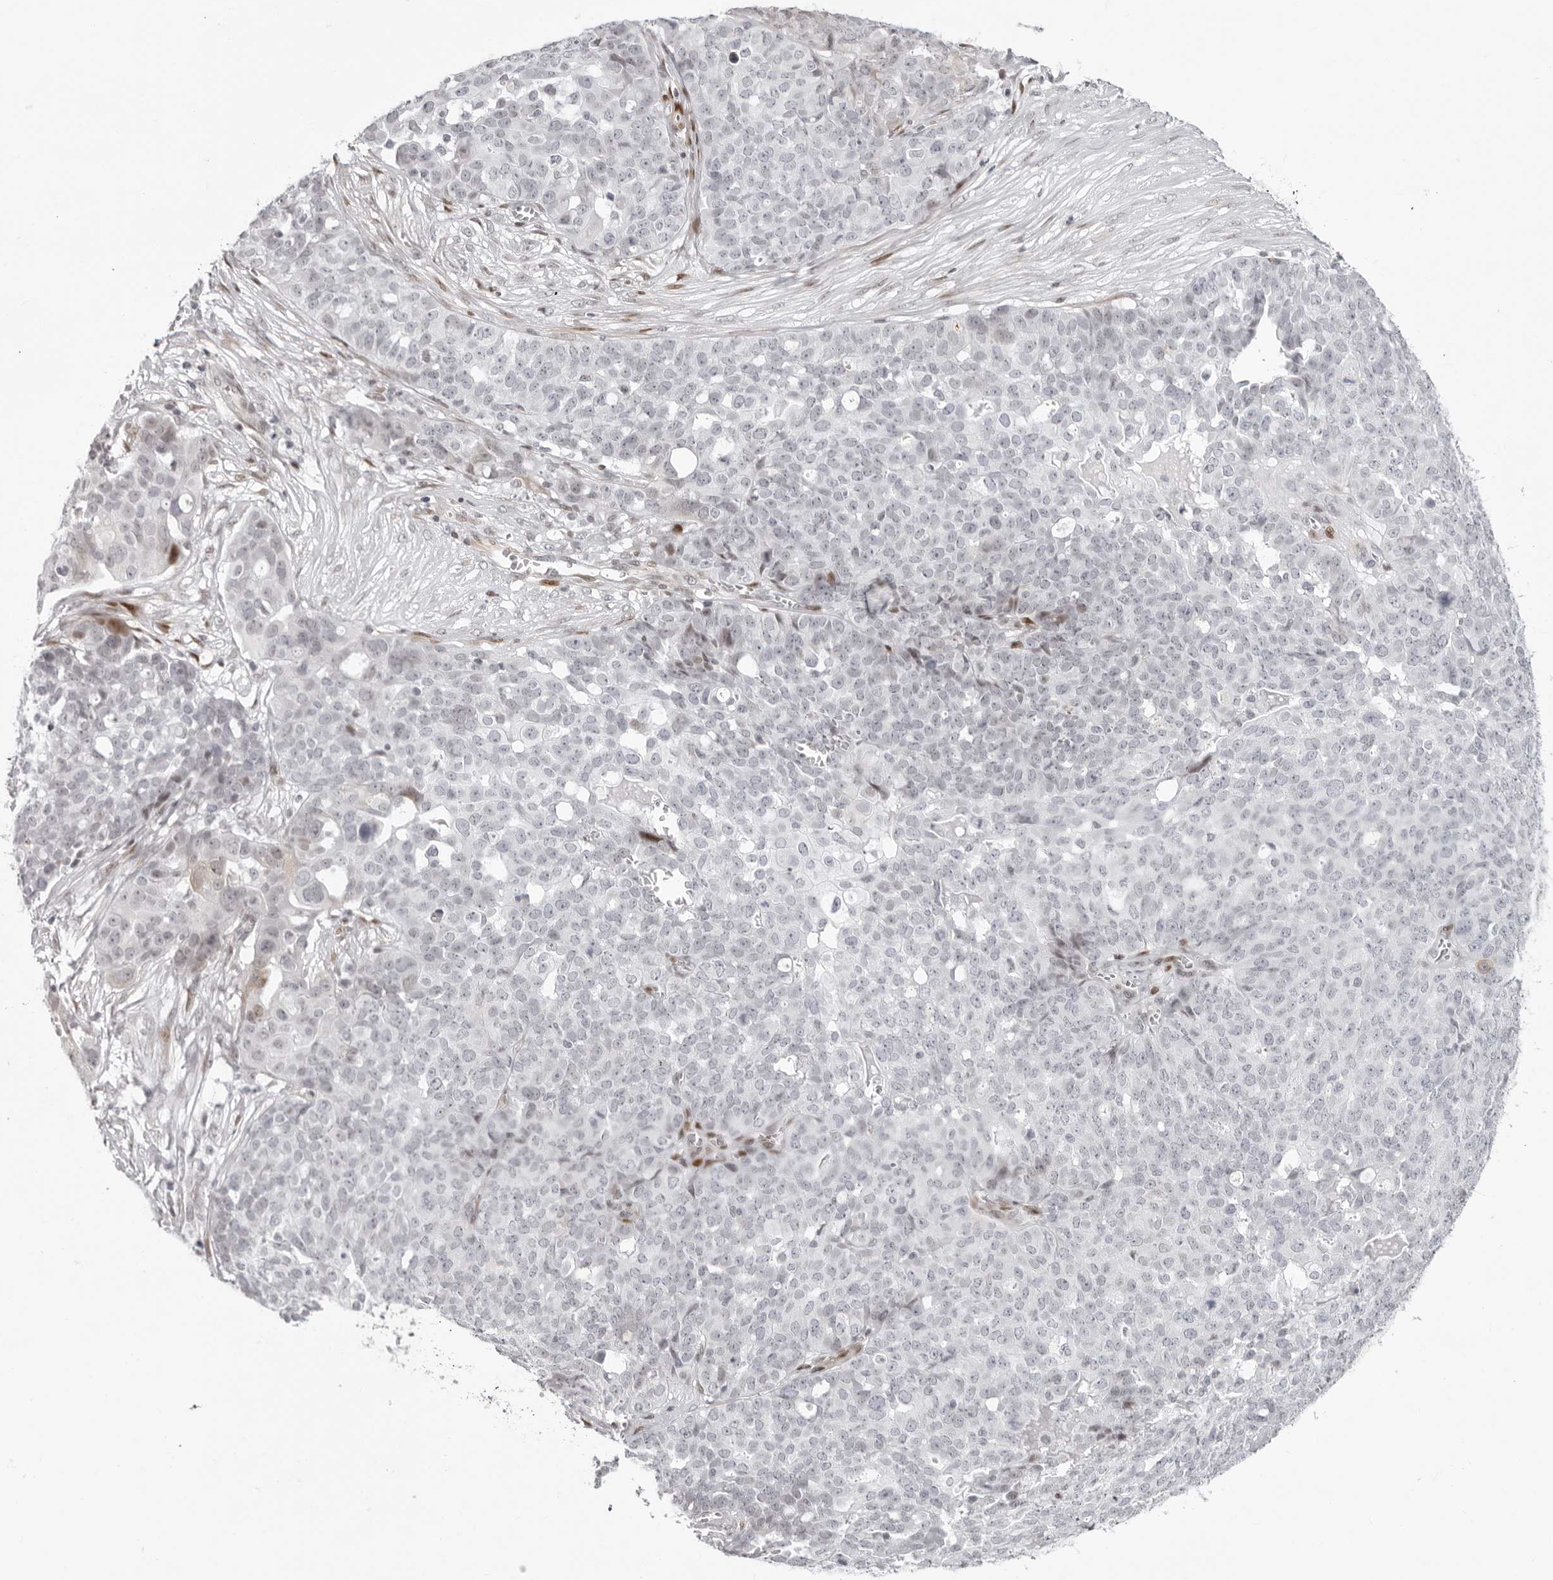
{"staining": {"intensity": "negative", "quantity": "none", "location": "none"}, "tissue": "ovarian cancer", "cell_type": "Tumor cells", "image_type": "cancer", "snomed": [{"axis": "morphology", "description": "Cystadenocarcinoma, serous, NOS"}, {"axis": "topography", "description": "Soft tissue"}, {"axis": "topography", "description": "Ovary"}], "caption": "Immunohistochemical staining of ovarian cancer (serous cystadenocarcinoma) demonstrates no significant expression in tumor cells.", "gene": "NTPCR", "patient": {"sex": "female", "age": 57}}